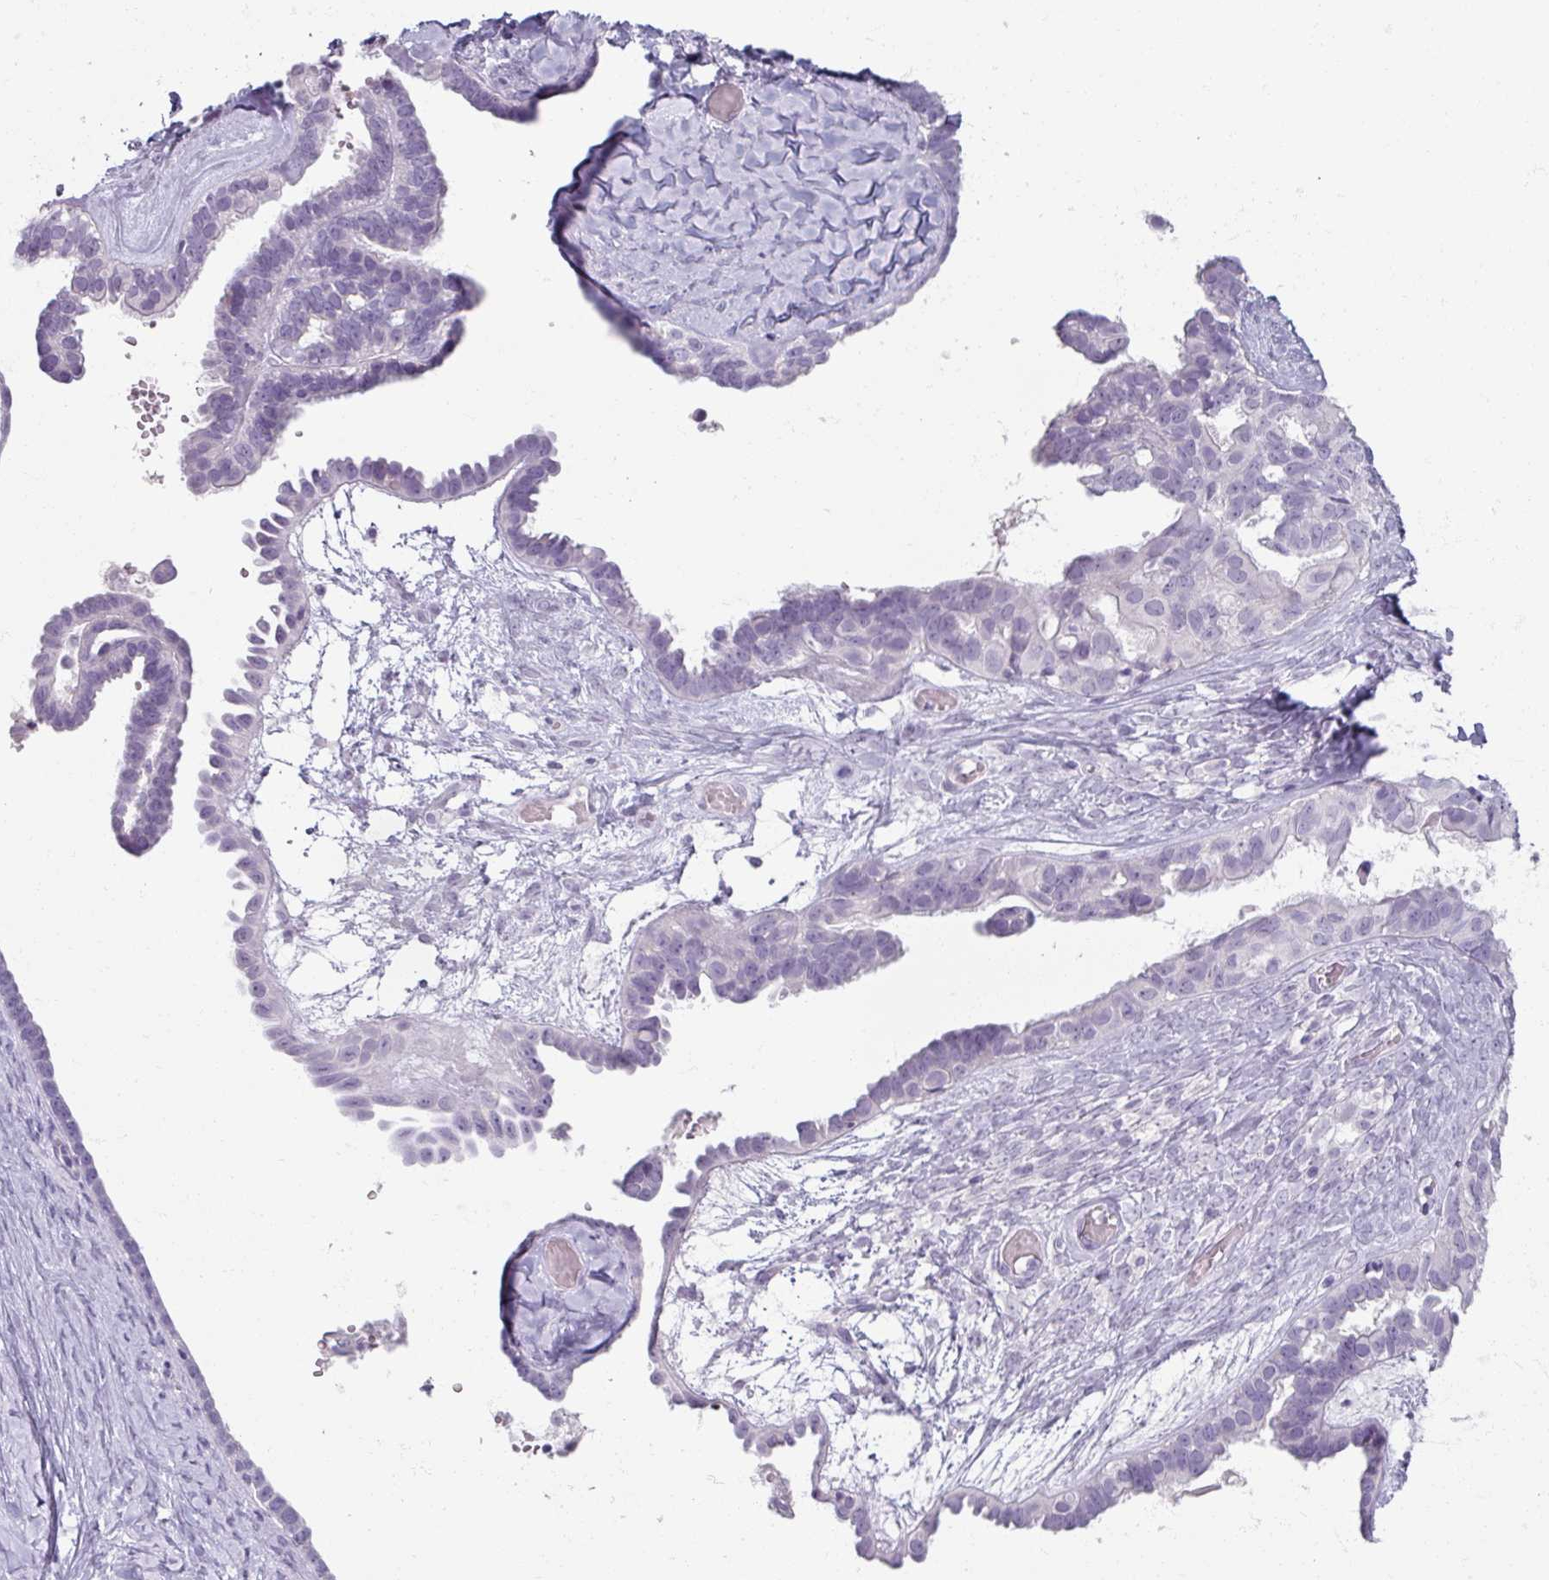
{"staining": {"intensity": "negative", "quantity": "none", "location": "none"}, "tissue": "ovarian cancer", "cell_type": "Tumor cells", "image_type": "cancer", "snomed": [{"axis": "morphology", "description": "Cystadenocarcinoma, serous, NOS"}, {"axis": "topography", "description": "Ovary"}], "caption": "The image demonstrates no significant expression in tumor cells of ovarian serous cystadenocarcinoma.", "gene": "TG", "patient": {"sex": "female", "age": 69}}